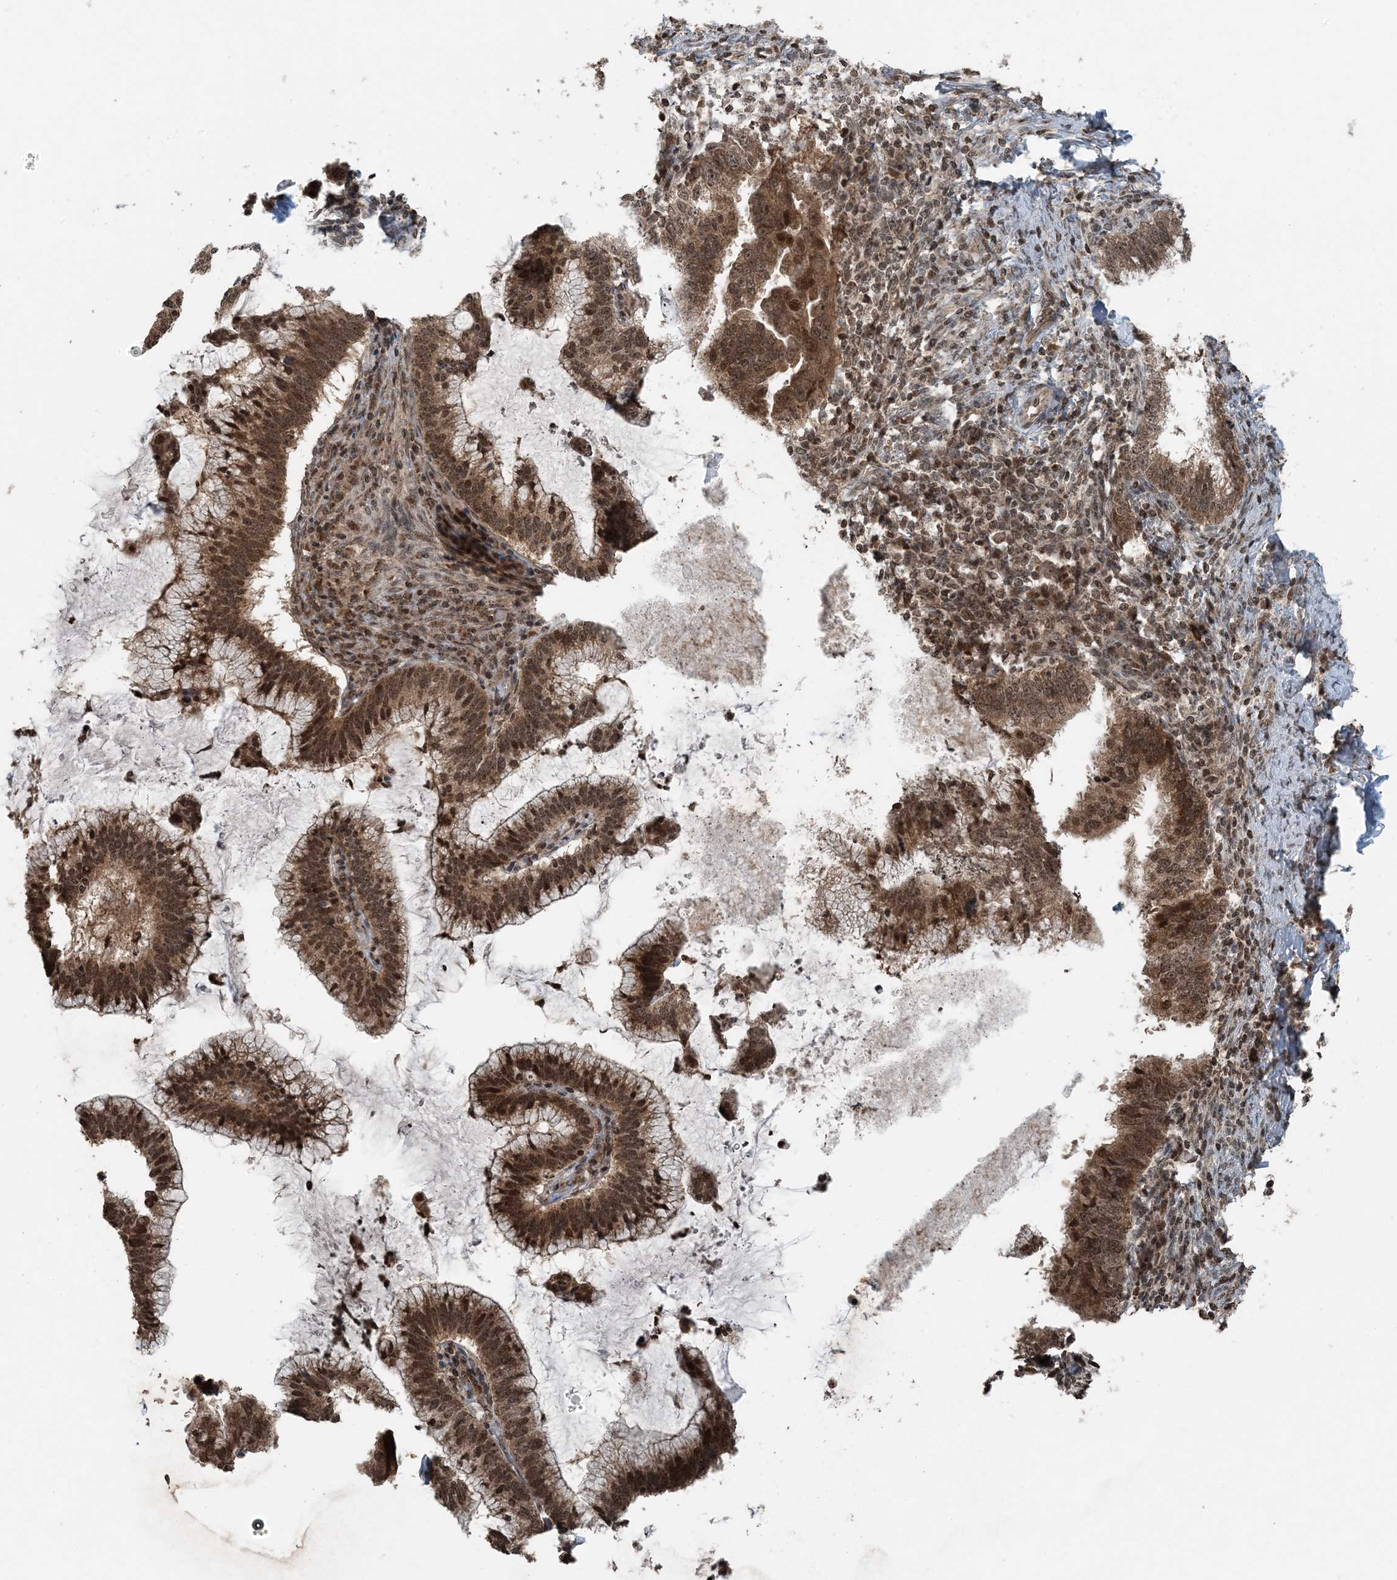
{"staining": {"intensity": "strong", "quantity": ">75%", "location": "cytoplasmic/membranous,nuclear"}, "tissue": "cervical cancer", "cell_type": "Tumor cells", "image_type": "cancer", "snomed": [{"axis": "morphology", "description": "Adenocarcinoma, NOS"}, {"axis": "topography", "description": "Cervix"}], "caption": "Approximately >75% of tumor cells in human cervical adenocarcinoma display strong cytoplasmic/membranous and nuclear protein expression as visualized by brown immunohistochemical staining.", "gene": "ZFAND2B", "patient": {"sex": "female", "age": 36}}